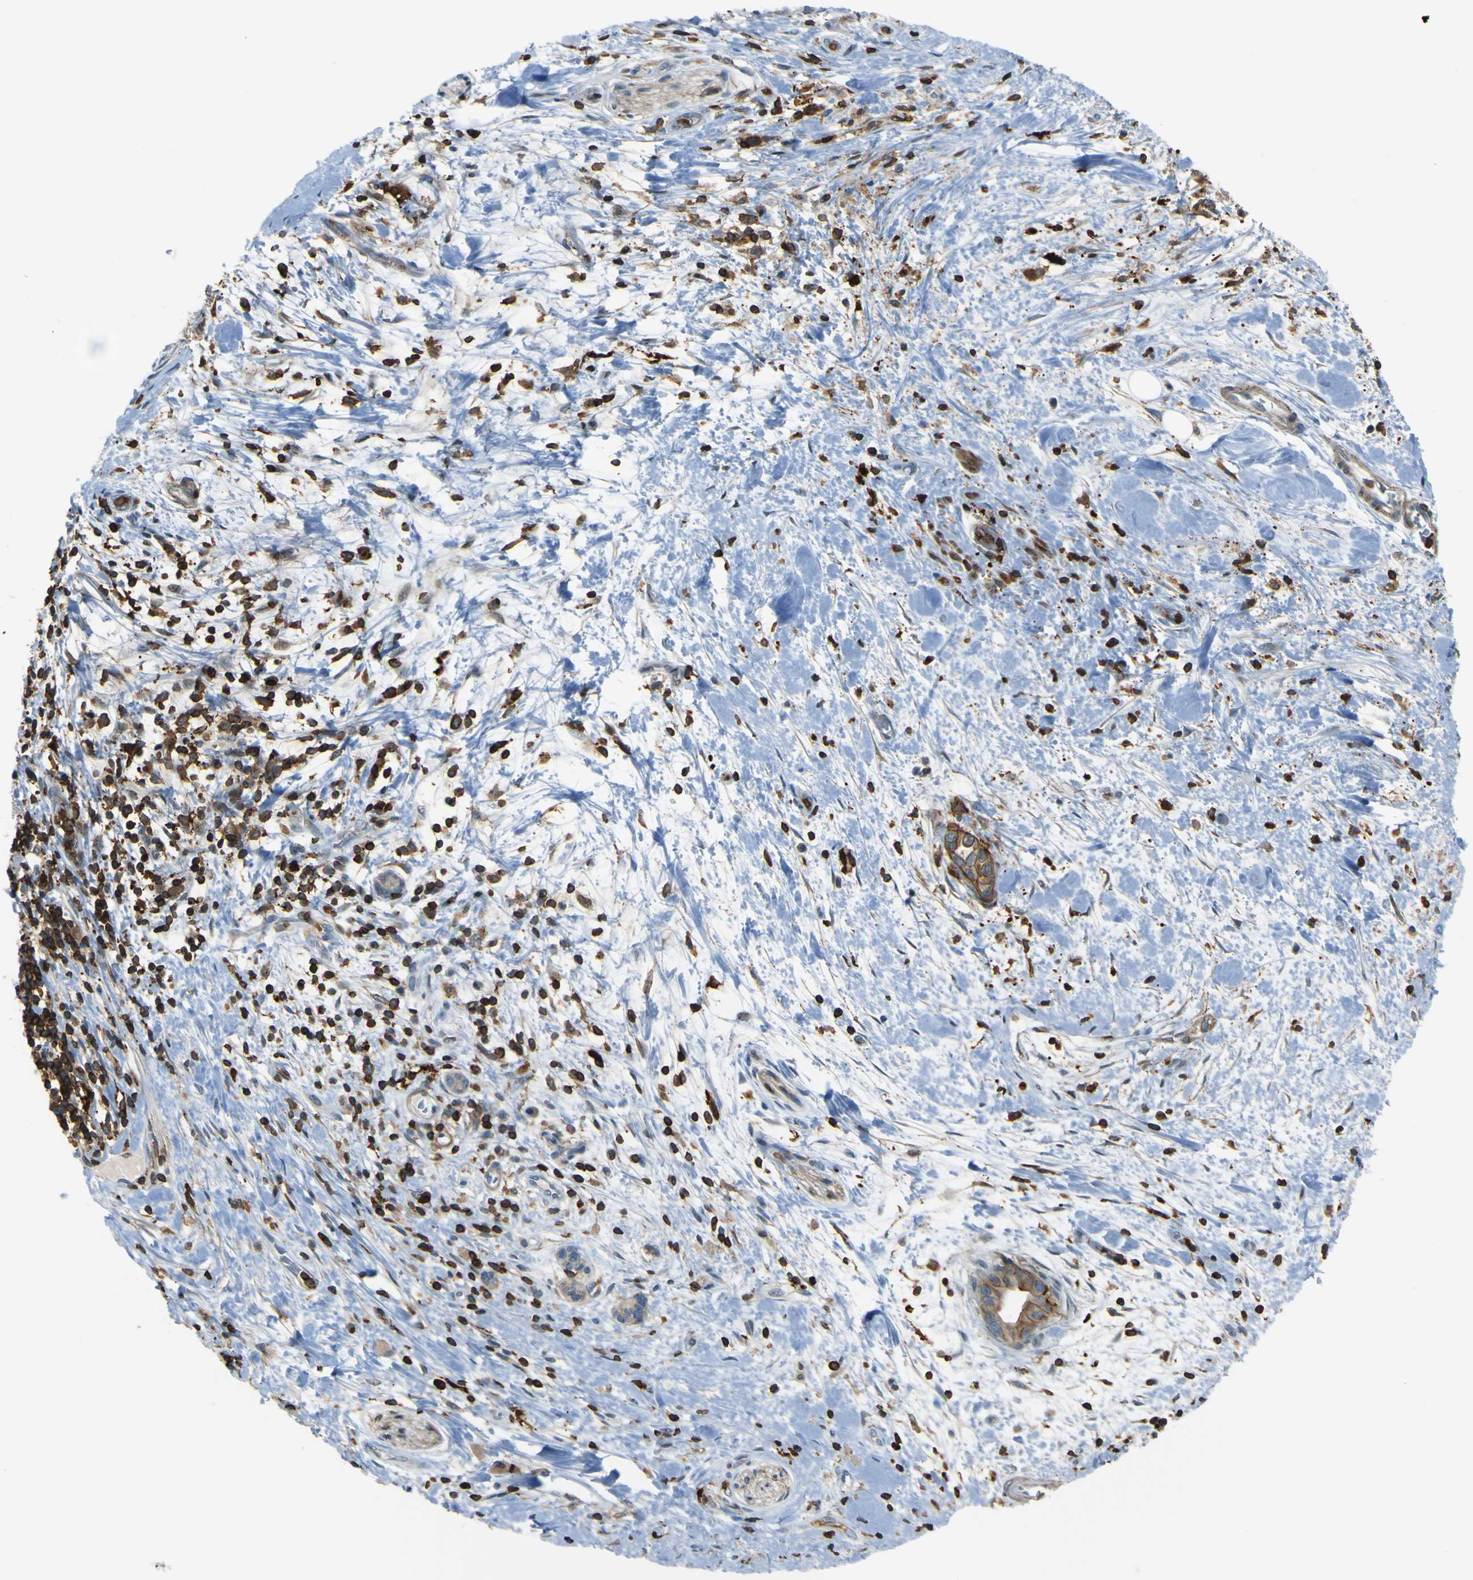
{"staining": {"intensity": "moderate", "quantity": "25%-75%", "location": "cytoplasmic/membranous"}, "tissue": "pancreatic cancer", "cell_type": "Tumor cells", "image_type": "cancer", "snomed": [{"axis": "morphology", "description": "Adenocarcinoma, NOS"}, {"axis": "topography", "description": "Pancreas"}], "caption": "Adenocarcinoma (pancreatic) stained with a brown dye reveals moderate cytoplasmic/membranous positive positivity in approximately 25%-75% of tumor cells.", "gene": "PCDHB5", "patient": {"sex": "male", "age": 55}}